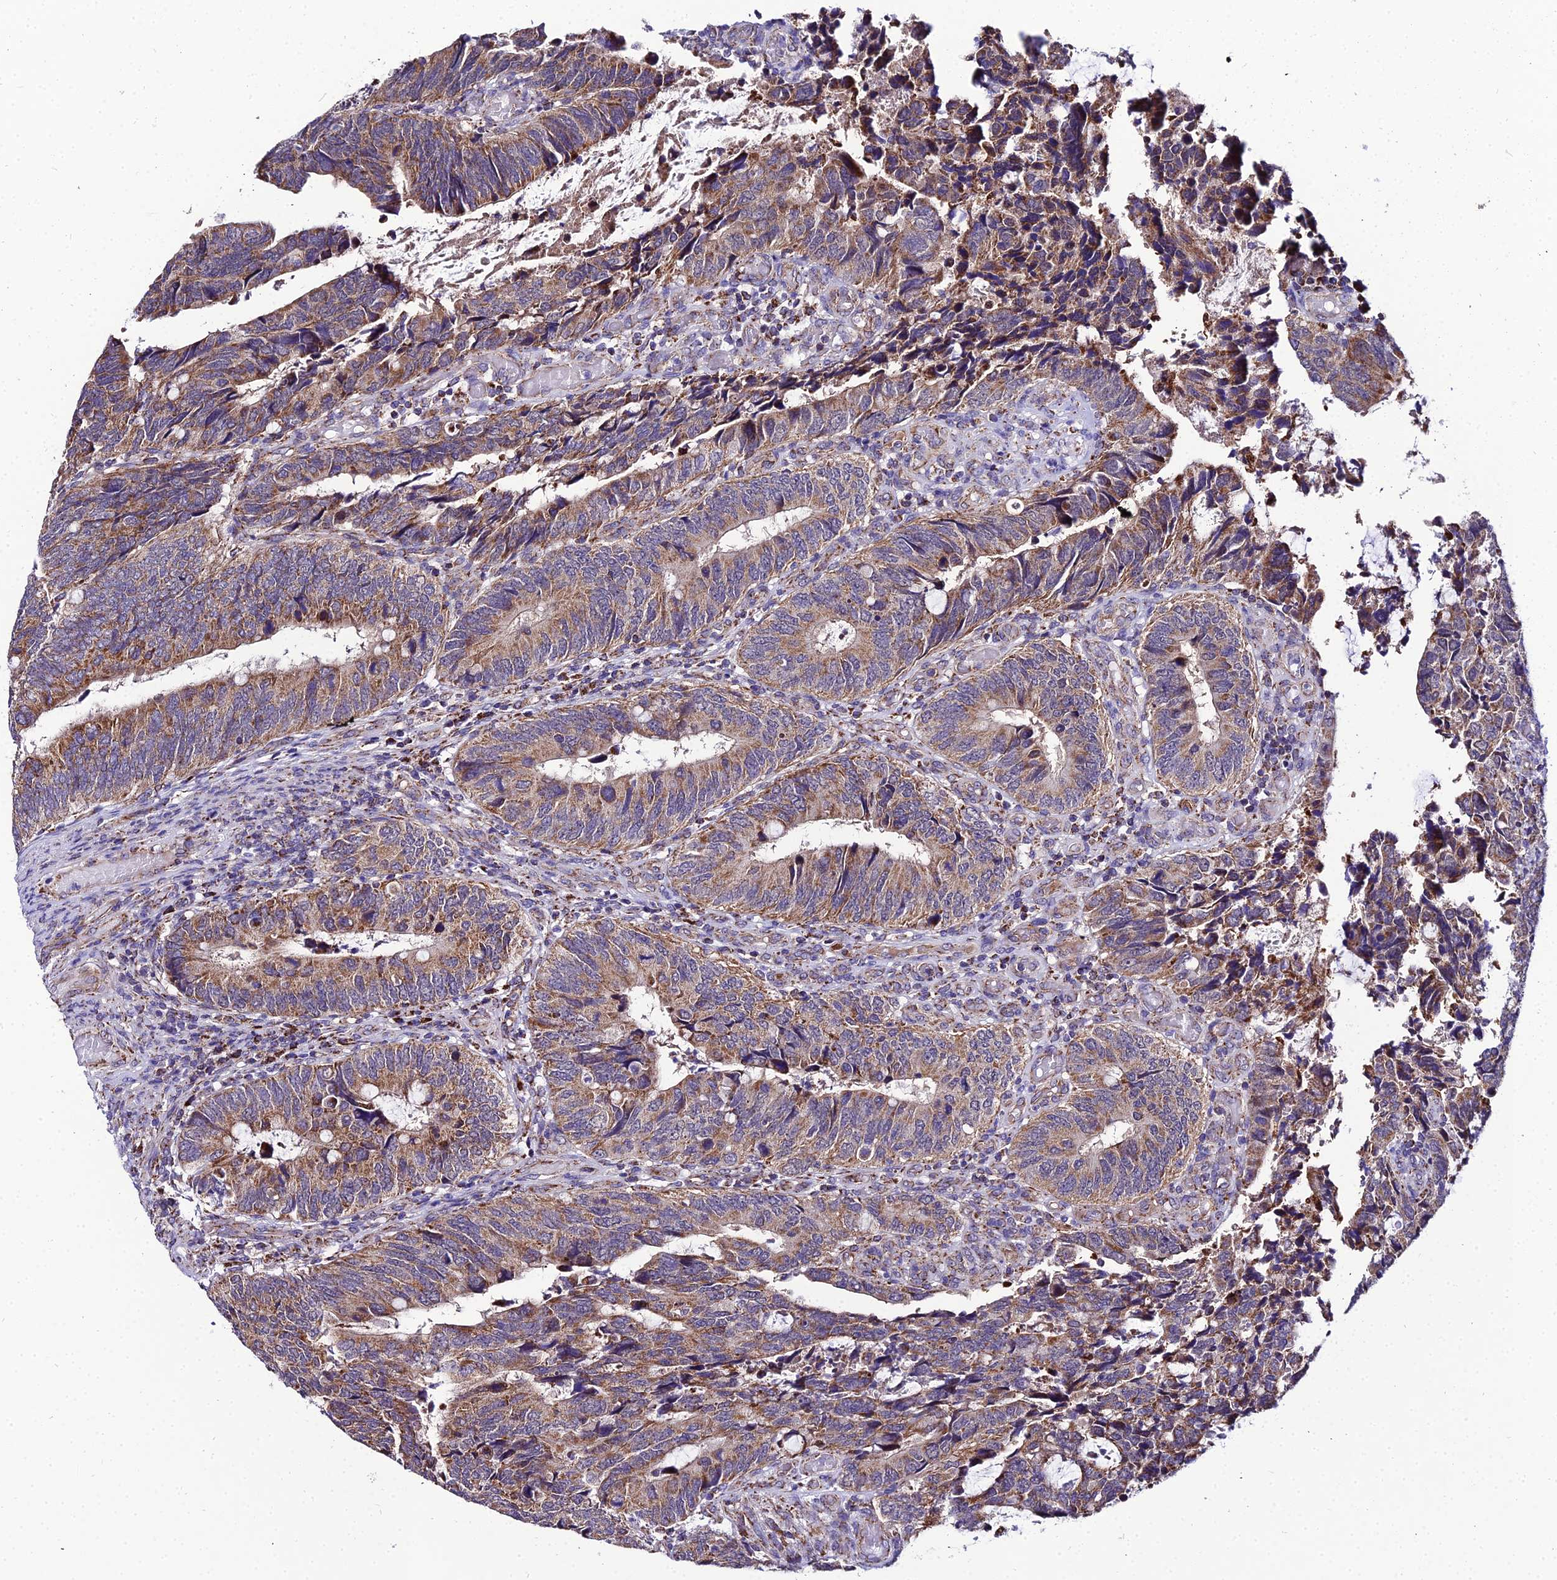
{"staining": {"intensity": "moderate", "quantity": ">75%", "location": "cytoplasmic/membranous"}, "tissue": "colorectal cancer", "cell_type": "Tumor cells", "image_type": "cancer", "snomed": [{"axis": "morphology", "description": "Adenocarcinoma, NOS"}, {"axis": "topography", "description": "Colon"}], "caption": "A medium amount of moderate cytoplasmic/membranous positivity is present in approximately >75% of tumor cells in colorectal cancer (adenocarcinoma) tissue.", "gene": "PSMD2", "patient": {"sex": "male", "age": 87}}